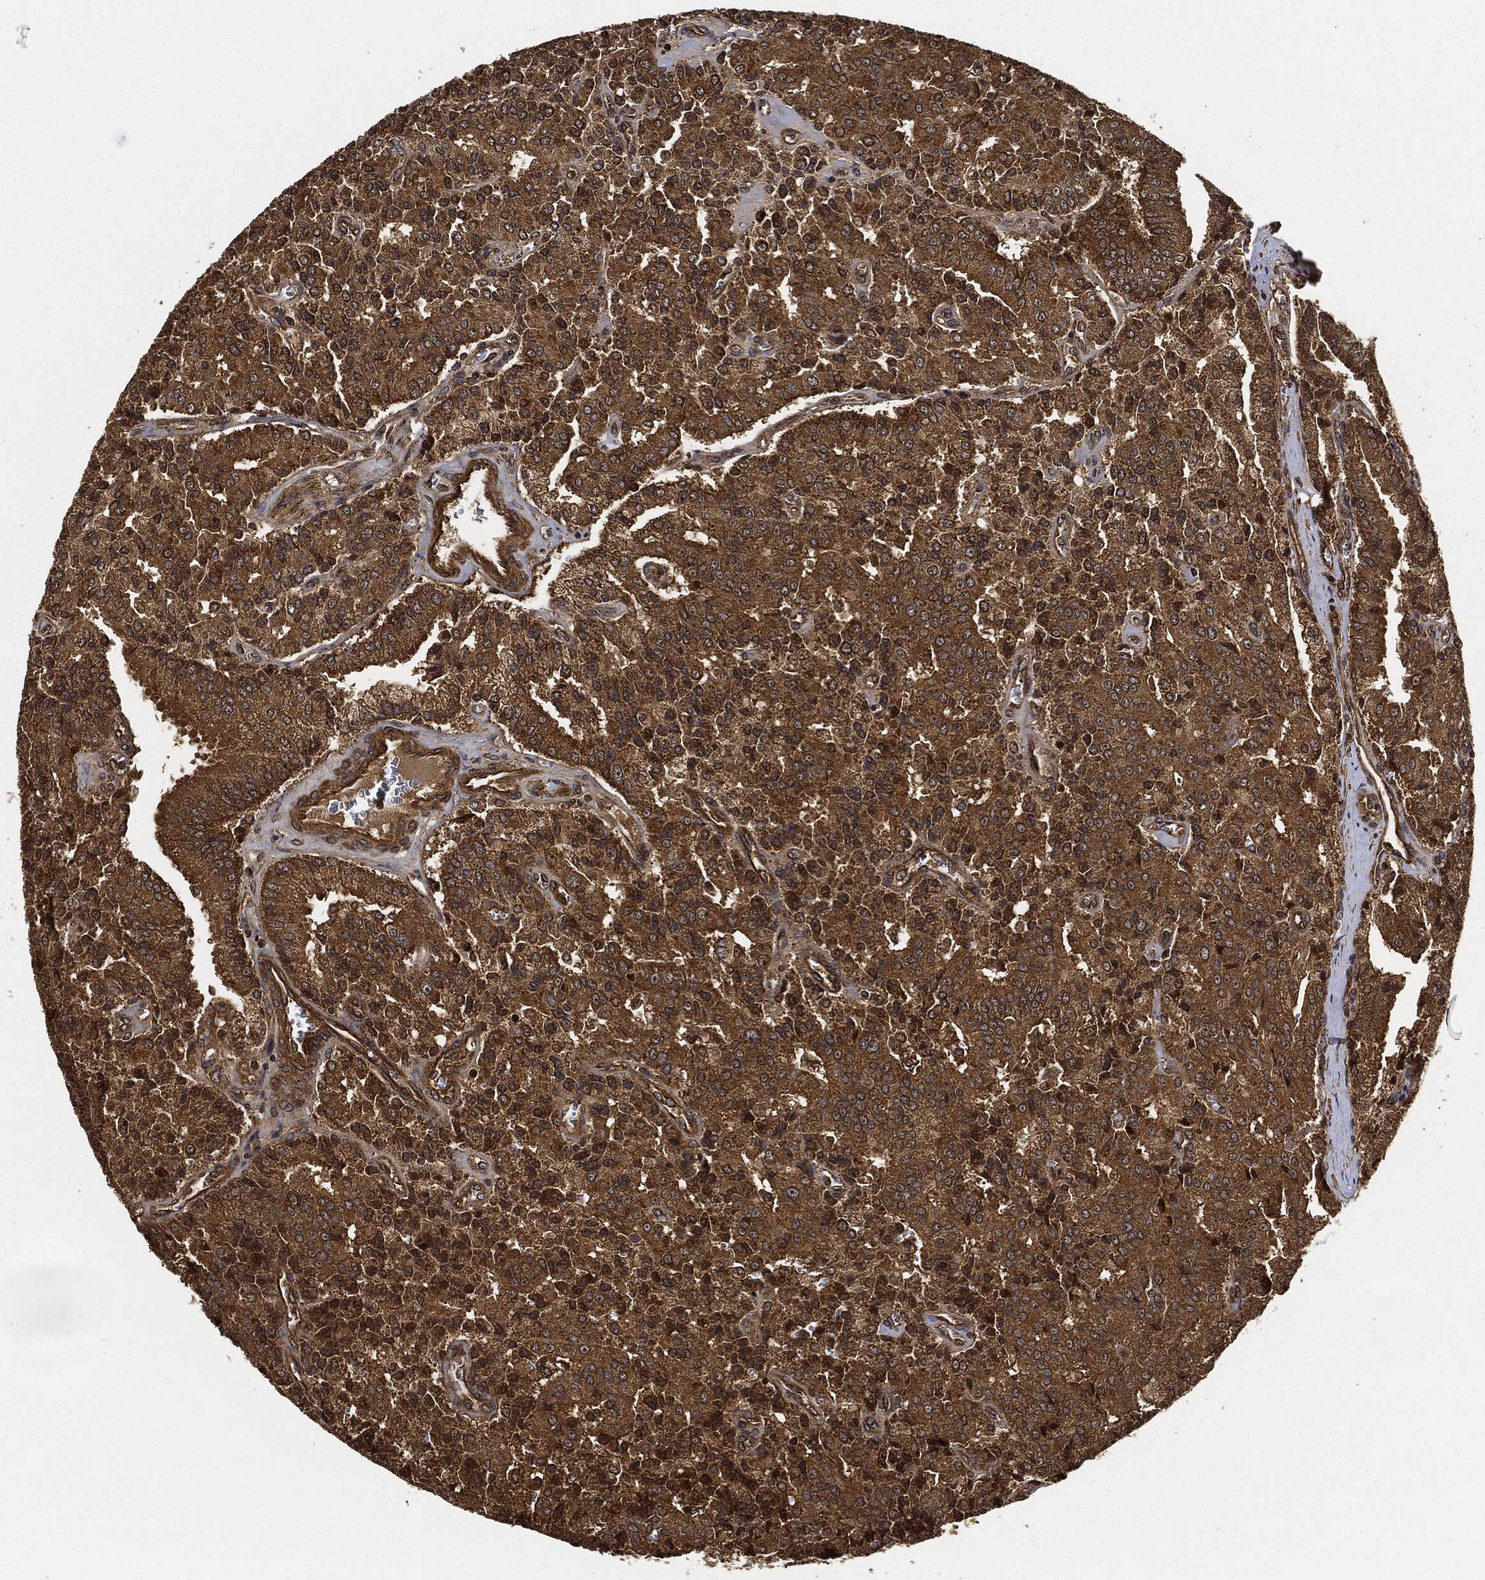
{"staining": {"intensity": "strong", "quantity": ">75%", "location": "cytoplasmic/membranous"}, "tissue": "prostate cancer", "cell_type": "Tumor cells", "image_type": "cancer", "snomed": [{"axis": "morphology", "description": "Adenocarcinoma, NOS"}, {"axis": "topography", "description": "Prostate and seminal vesicle, NOS"}, {"axis": "topography", "description": "Prostate"}], "caption": "Tumor cells demonstrate high levels of strong cytoplasmic/membranous expression in about >75% of cells in human prostate adenocarcinoma. Using DAB (brown) and hematoxylin (blue) stains, captured at high magnification using brightfield microscopy.", "gene": "CEP290", "patient": {"sex": "male", "age": 67}}